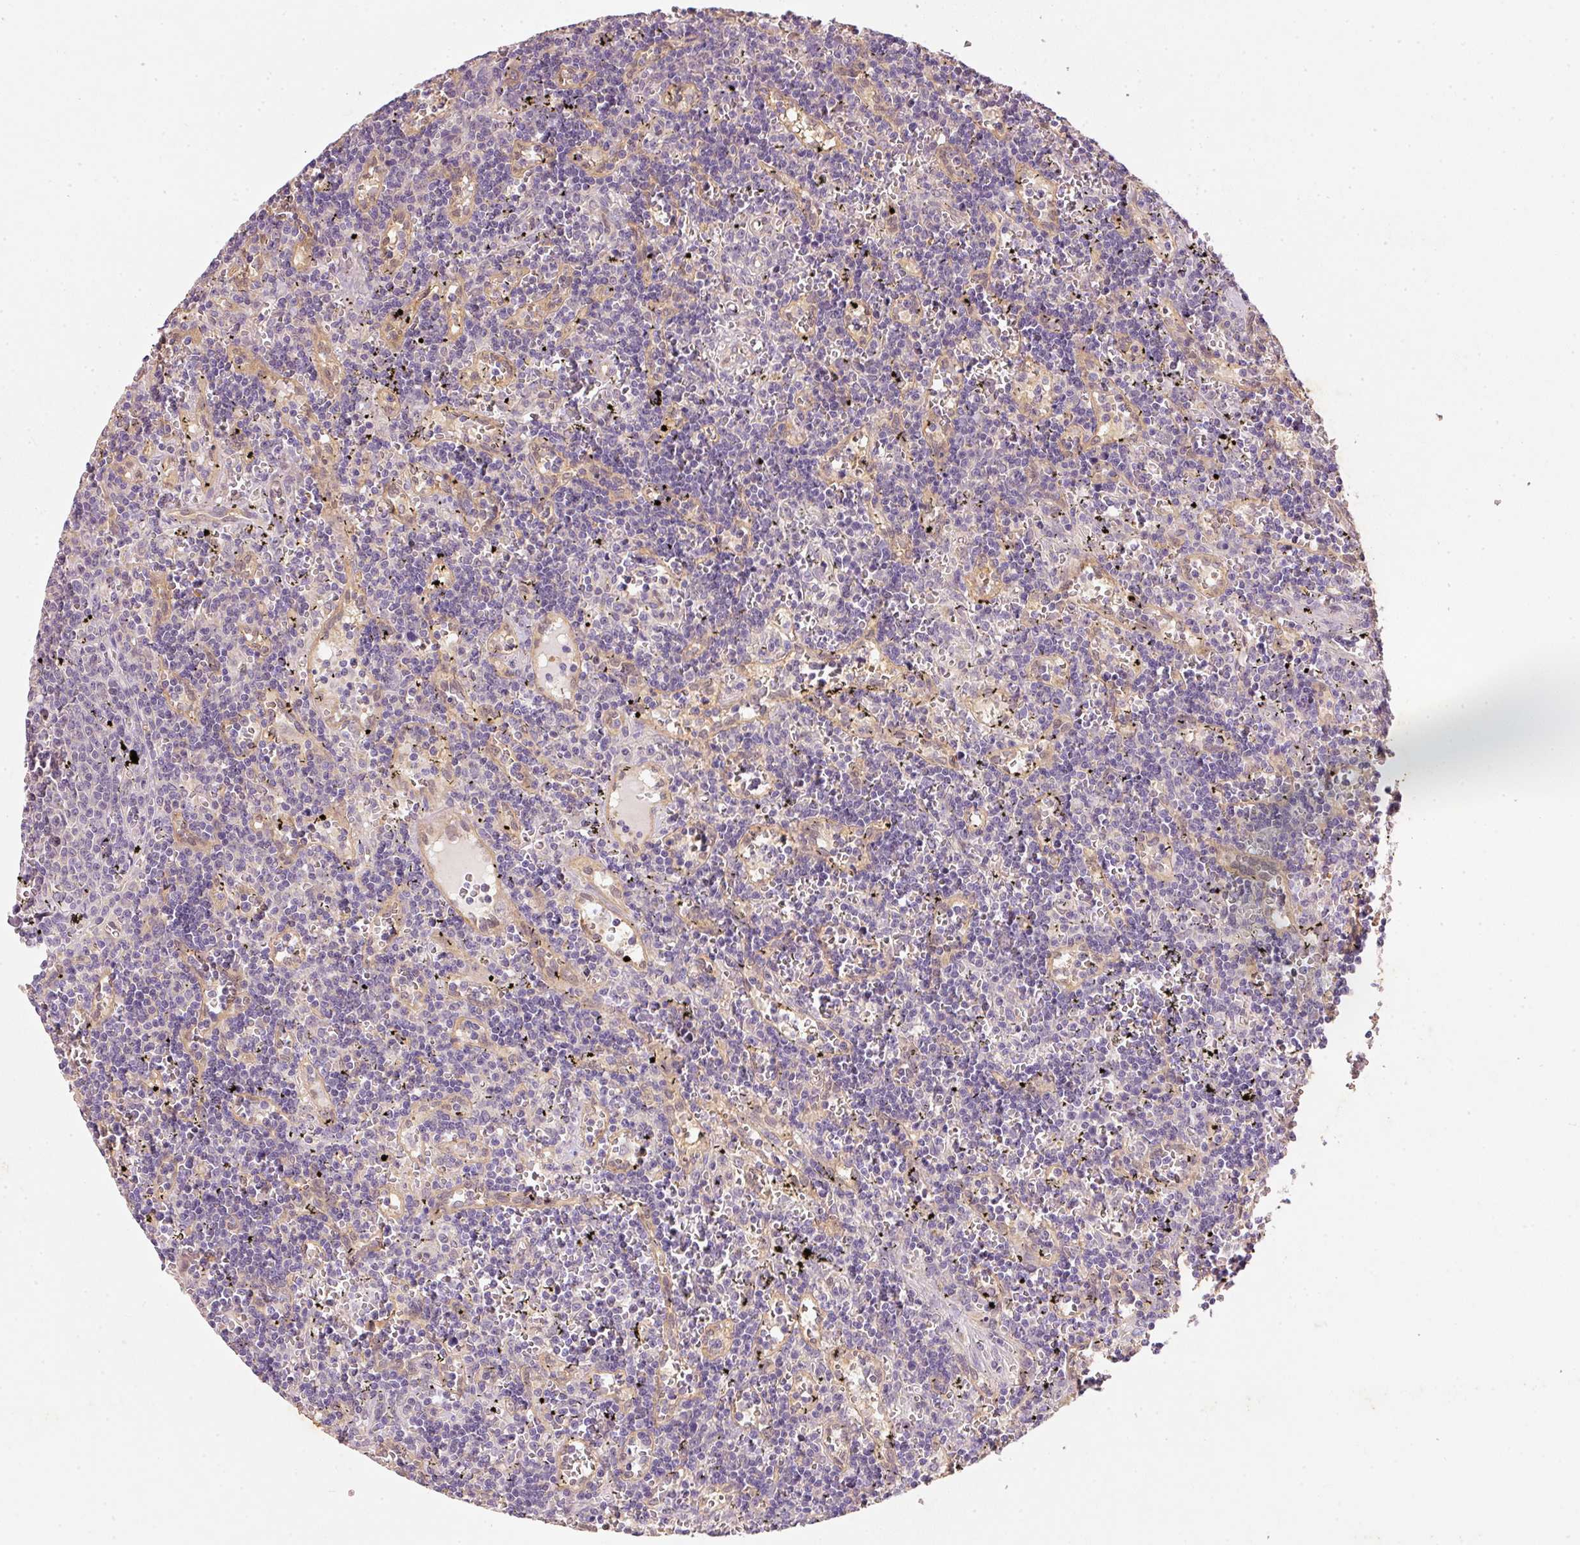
{"staining": {"intensity": "negative", "quantity": "none", "location": "none"}, "tissue": "lymphoma", "cell_type": "Tumor cells", "image_type": "cancer", "snomed": [{"axis": "morphology", "description": "Malignant lymphoma, non-Hodgkin's type, Low grade"}, {"axis": "topography", "description": "Spleen"}], "caption": "A high-resolution image shows immunohistochemistry staining of lymphoma, which exhibits no significant expression in tumor cells.", "gene": "RGL2", "patient": {"sex": "male", "age": 60}}